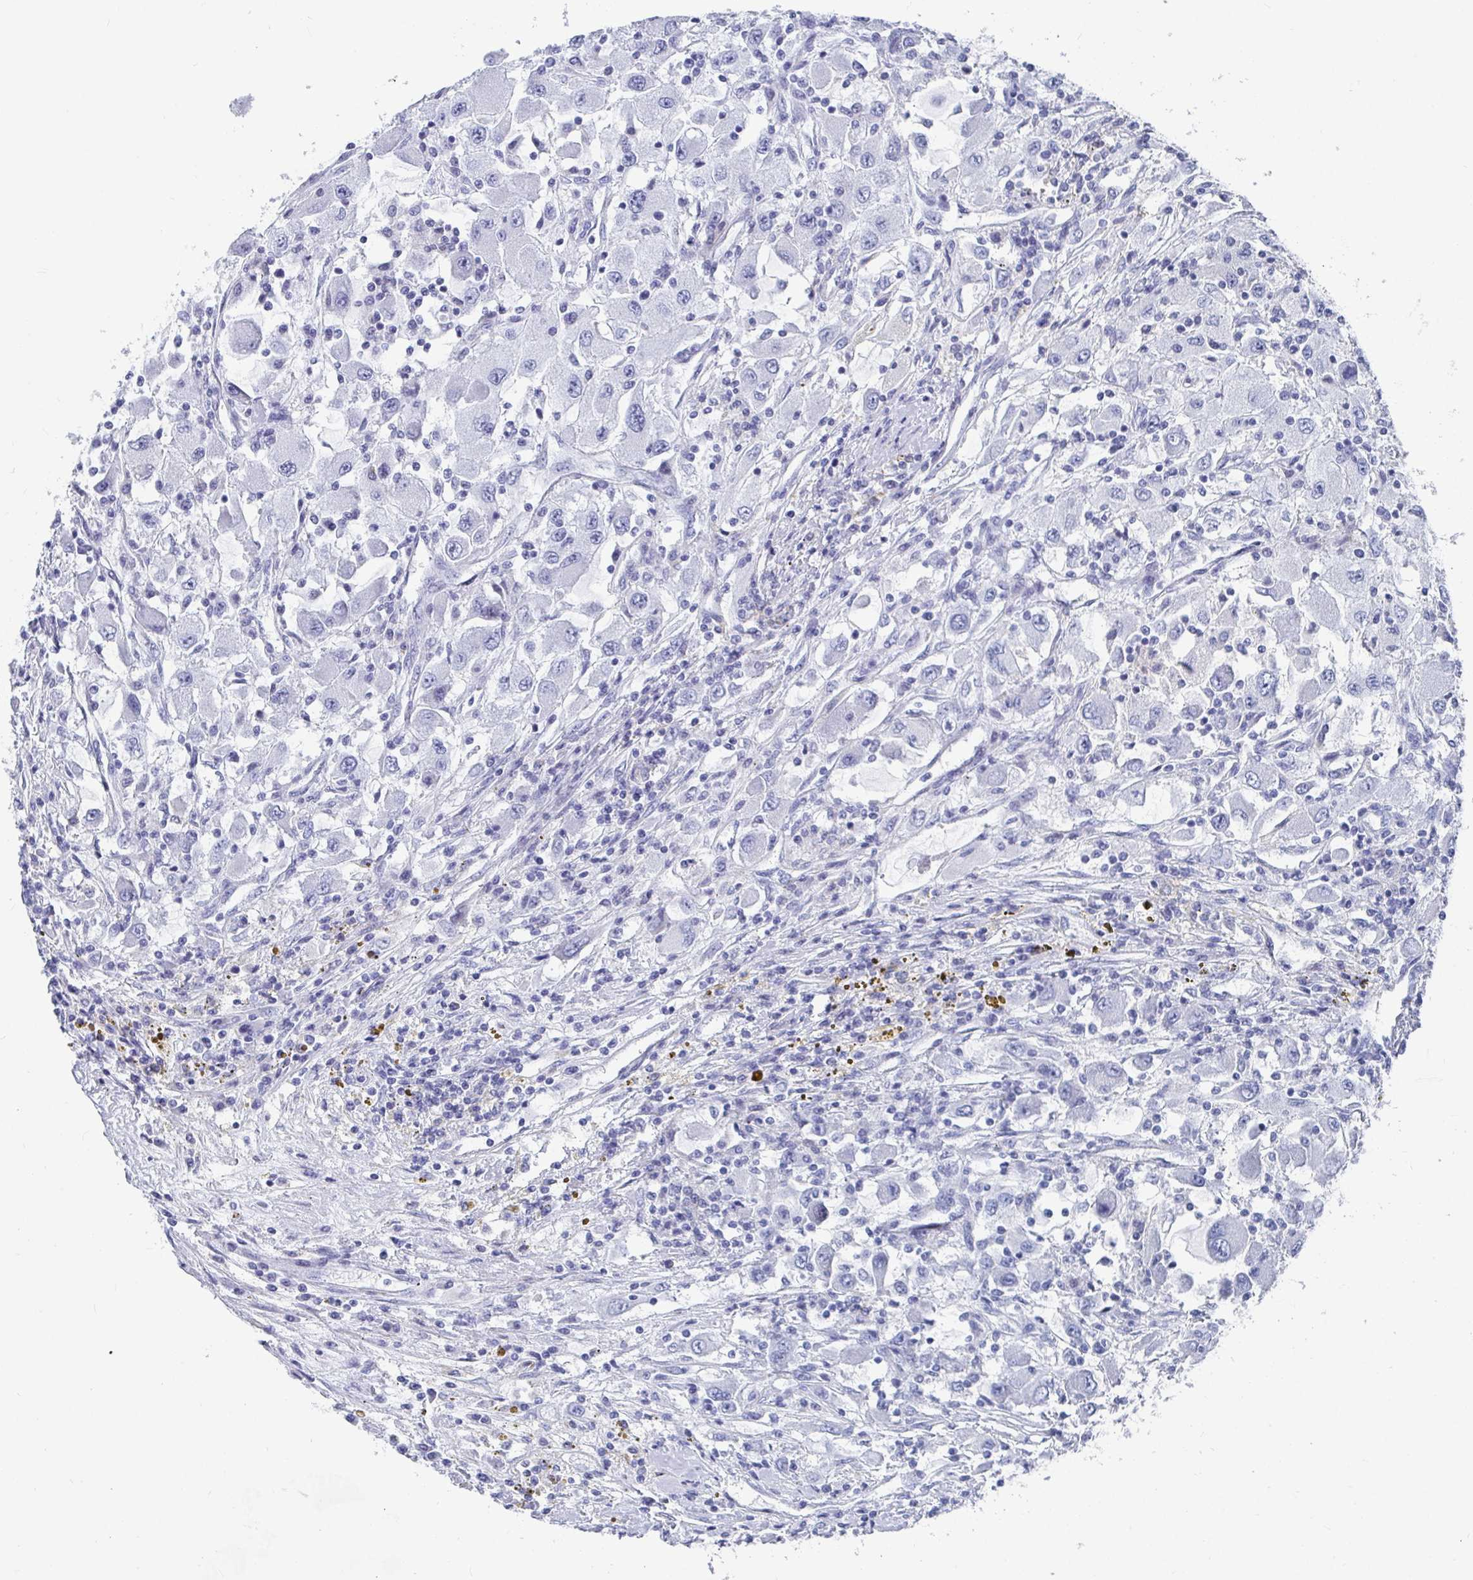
{"staining": {"intensity": "negative", "quantity": "none", "location": "none"}, "tissue": "renal cancer", "cell_type": "Tumor cells", "image_type": "cancer", "snomed": [{"axis": "morphology", "description": "Adenocarcinoma, NOS"}, {"axis": "topography", "description": "Kidney"}], "caption": "Immunohistochemistry micrograph of adenocarcinoma (renal) stained for a protein (brown), which shows no expression in tumor cells. The staining was performed using DAB to visualize the protein expression in brown, while the nuclei were stained in blue with hematoxylin (Magnification: 20x).", "gene": "ZFP82", "patient": {"sex": "female", "age": 67}}